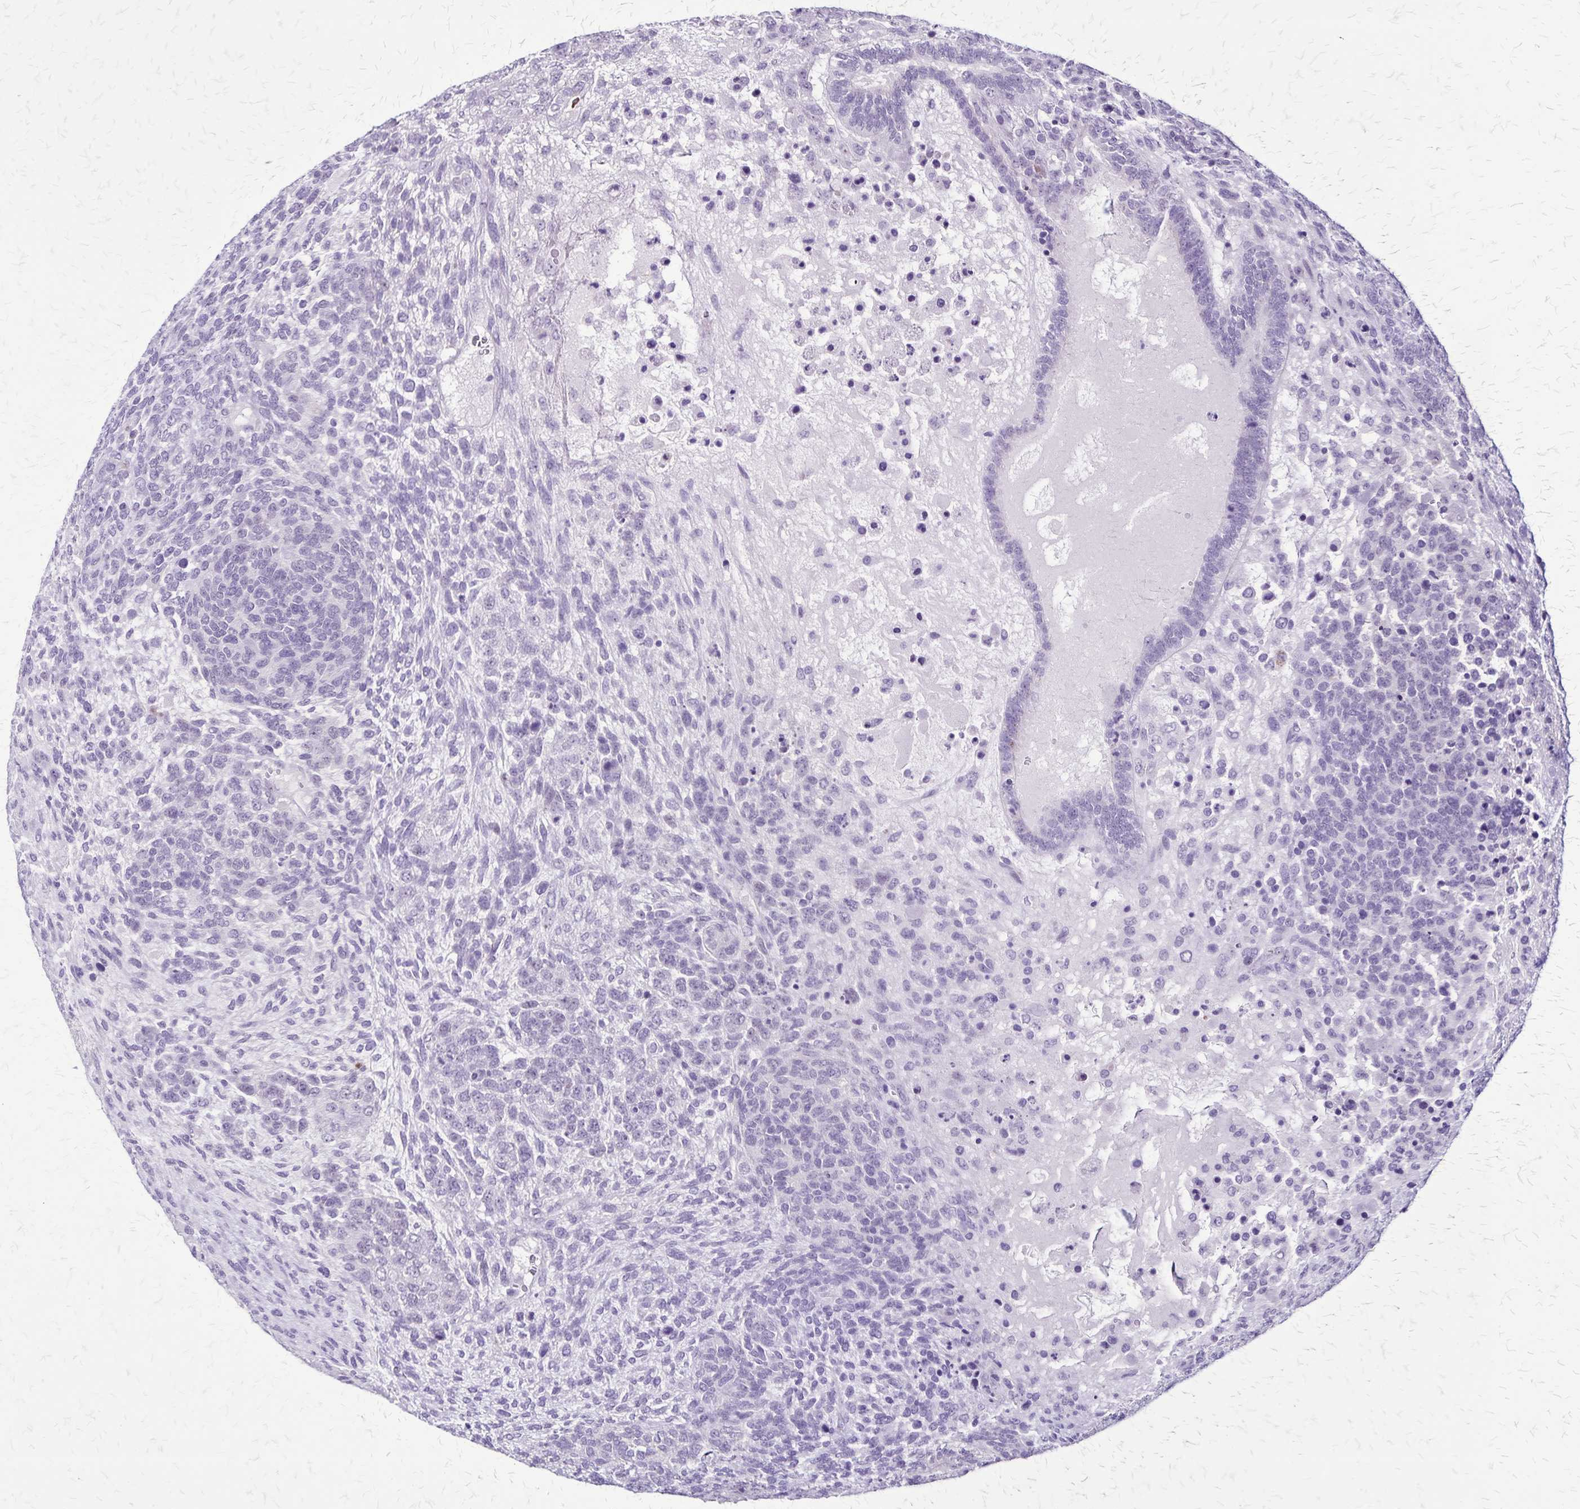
{"staining": {"intensity": "negative", "quantity": "none", "location": "none"}, "tissue": "testis cancer", "cell_type": "Tumor cells", "image_type": "cancer", "snomed": [{"axis": "morphology", "description": "Normal tissue, NOS"}, {"axis": "morphology", "description": "Carcinoma, Embryonal, NOS"}, {"axis": "topography", "description": "Testis"}, {"axis": "topography", "description": "Epididymis"}], "caption": "Protein analysis of embryonal carcinoma (testis) displays no significant positivity in tumor cells.", "gene": "OR51B5", "patient": {"sex": "male", "age": 23}}